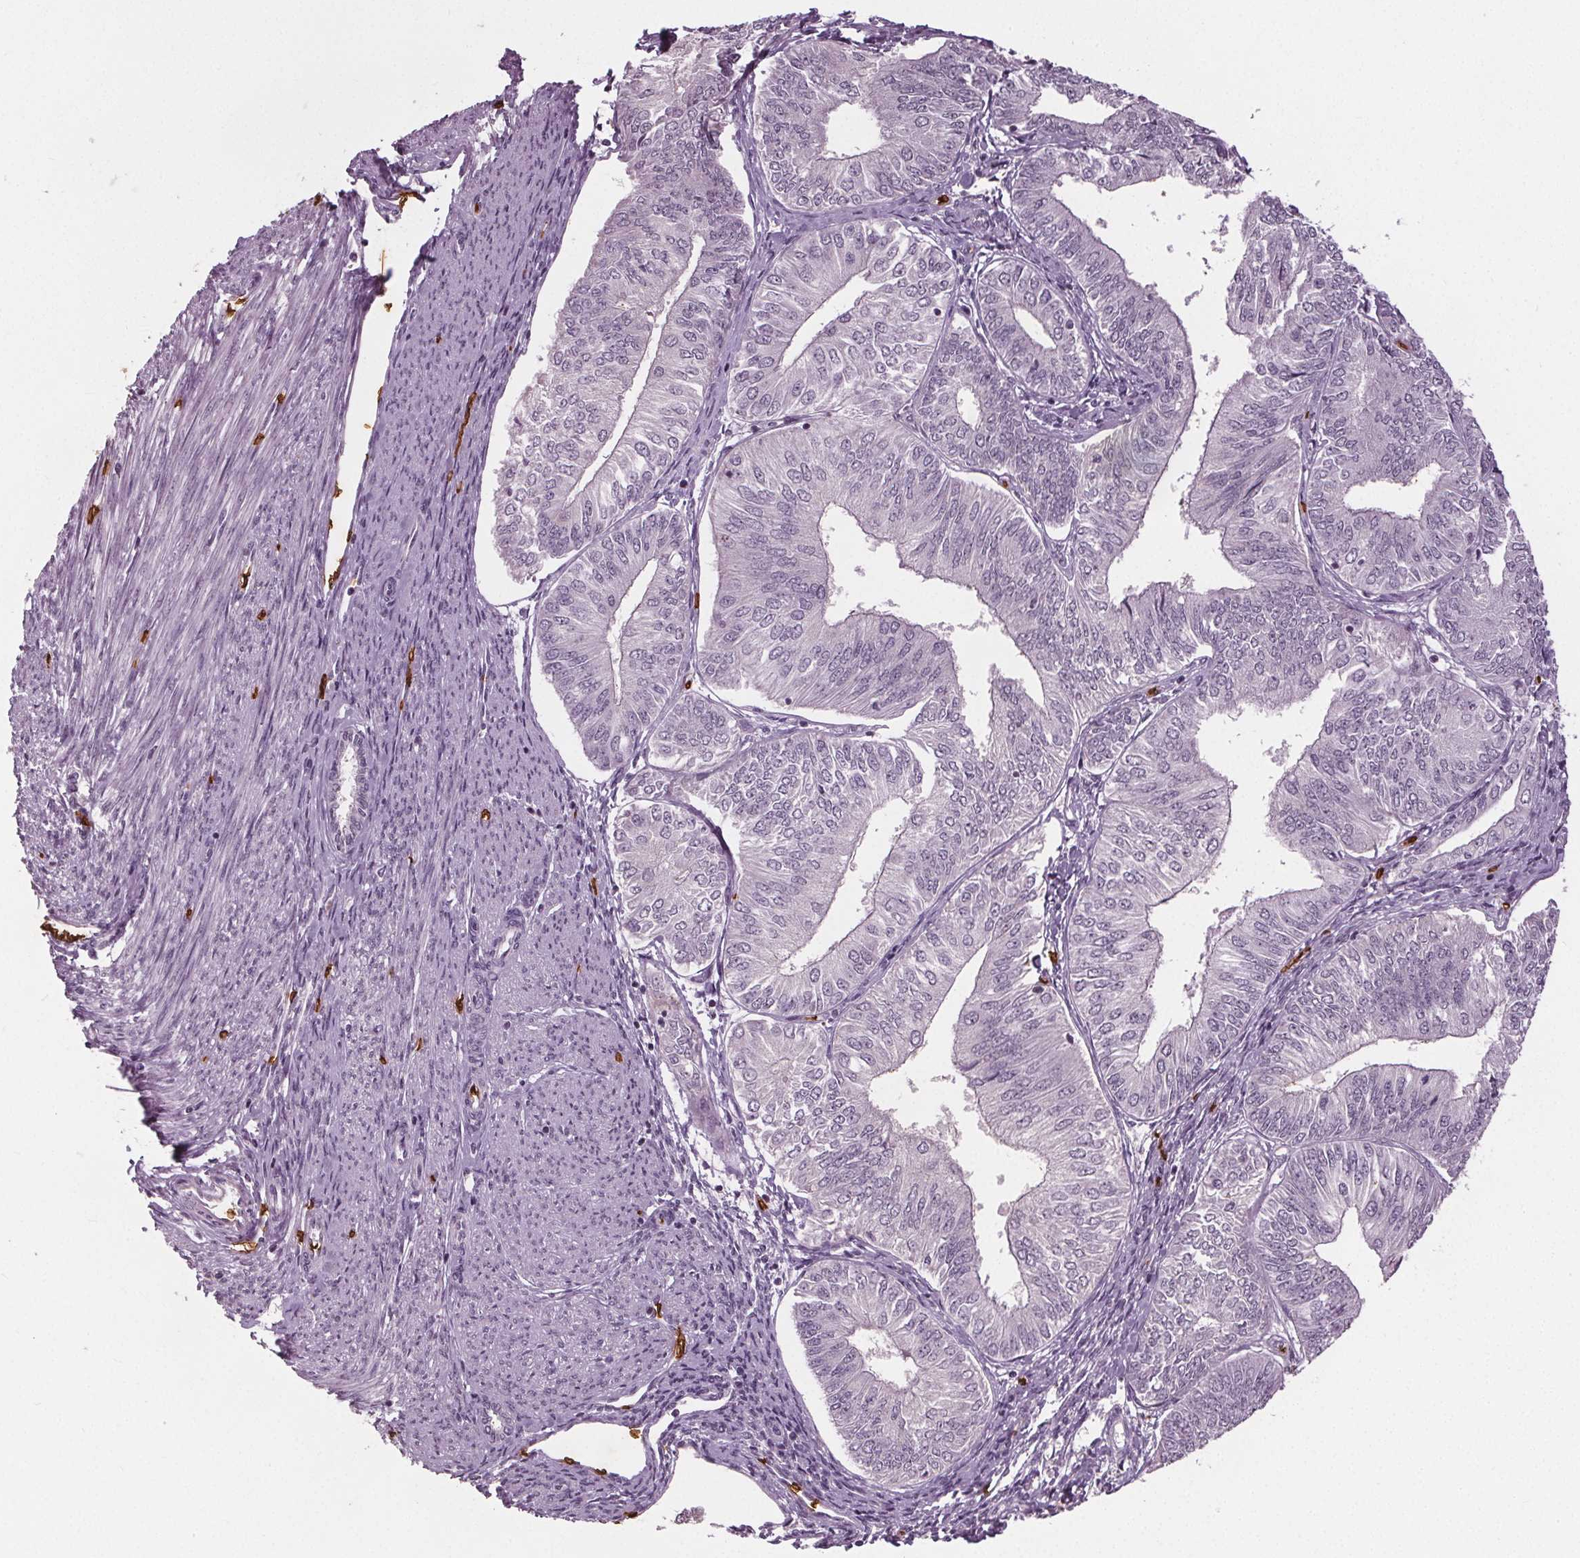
{"staining": {"intensity": "negative", "quantity": "none", "location": "none"}, "tissue": "endometrial cancer", "cell_type": "Tumor cells", "image_type": "cancer", "snomed": [{"axis": "morphology", "description": "Adenocarcinoma, NOS"}, {"axis": "topography", "description": "Endometrium"}], "caption": "This is an immunohistochemistry histopathology image of adenocarcinoma (endometrial). There is no staining in tumor cells.", "gene": "SLC4A1", "patient": {"sex": "female", "age": 58}}